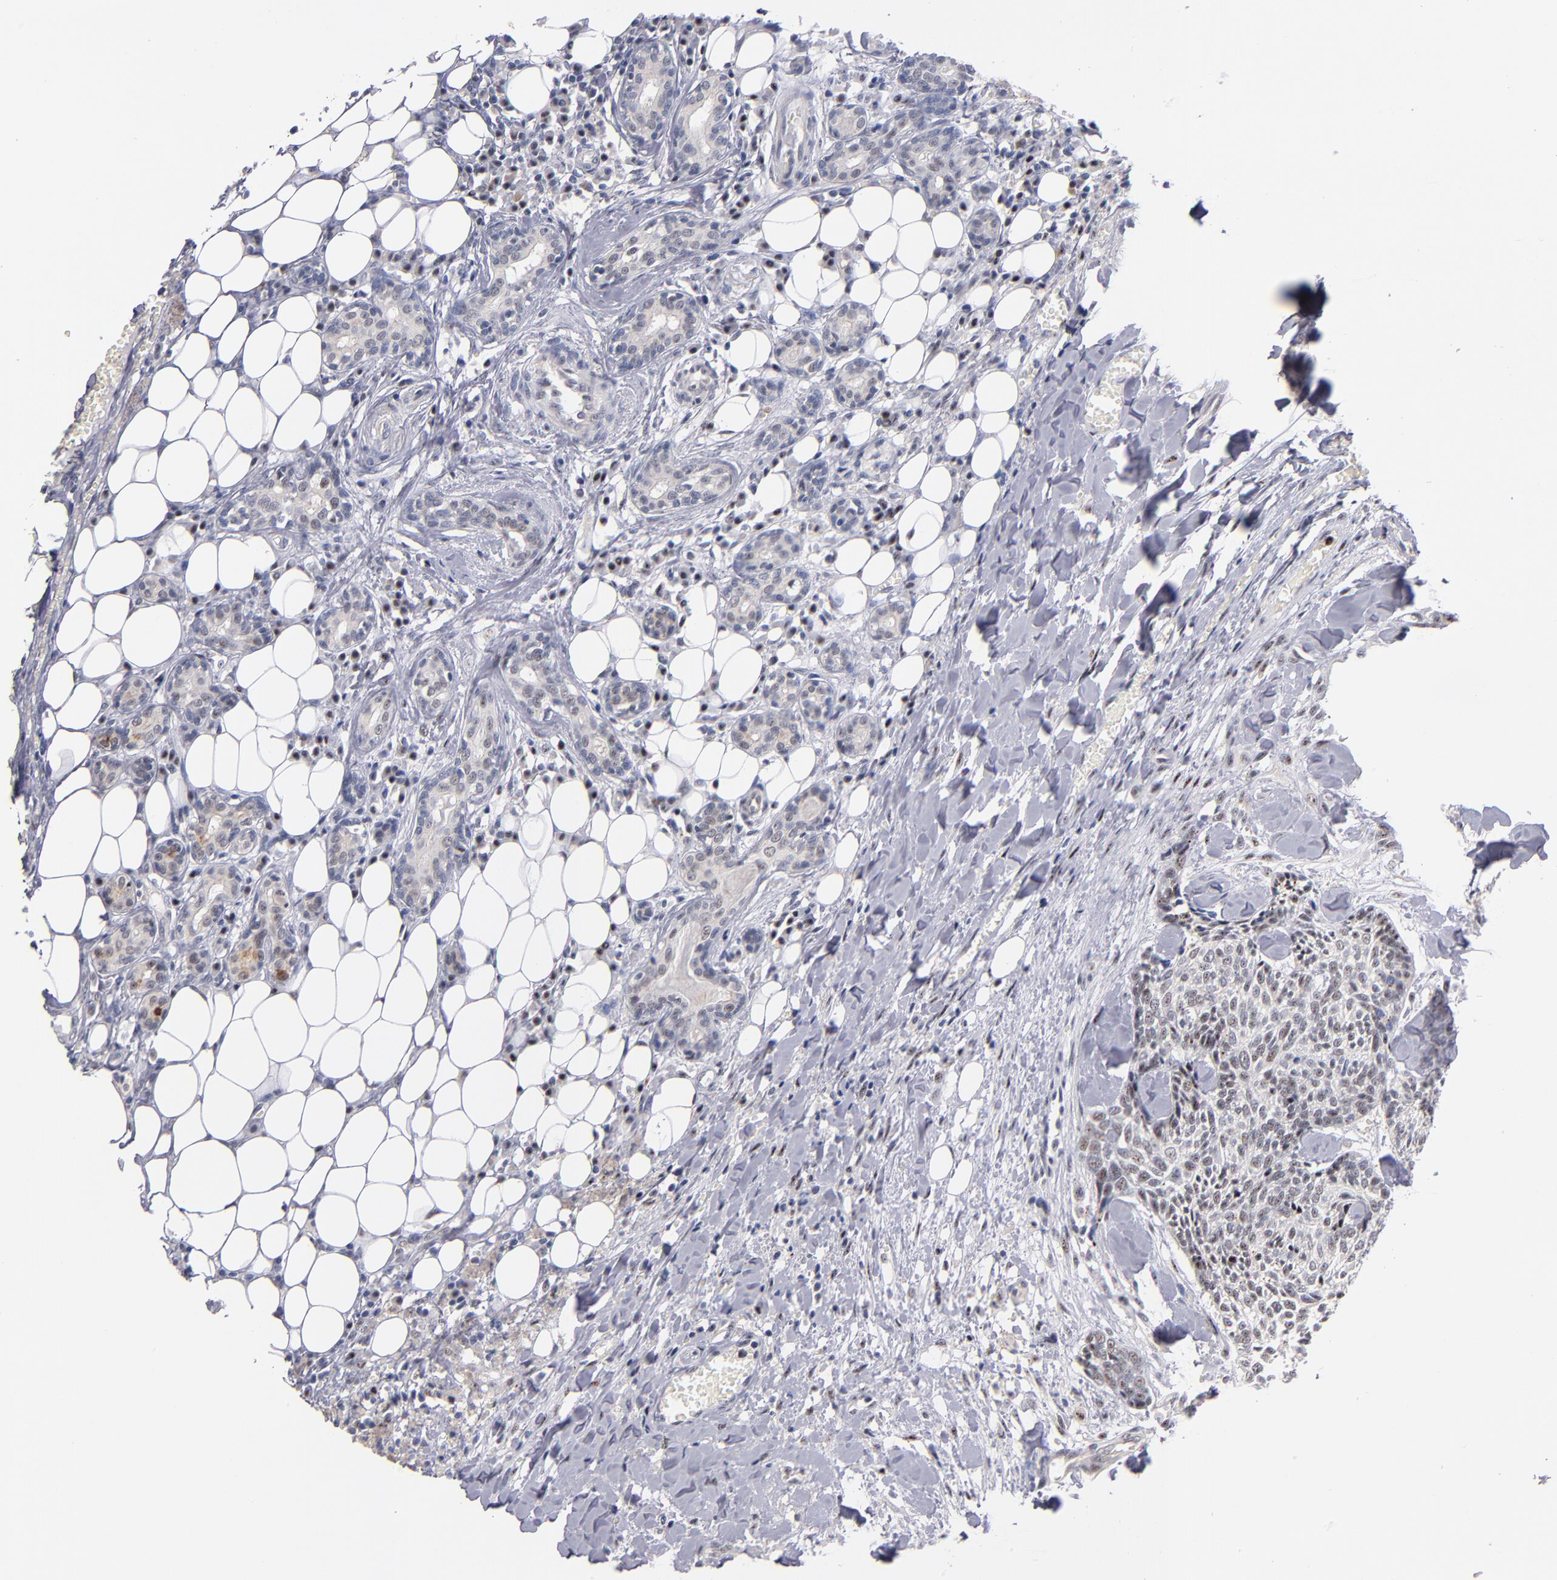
{"staining": {"intensity": "weak", "quantity": "<25%", "location": "nuclear"}, "tissue": "head and neck cancer", "cell_type": "Tumor cells", "image_type": "cancer", "snomed": [{"axis": "morphology", "description": "Squamous cell carcinoma, NOS"}, {"axis": "topography", "description": "Salivary gland"}, {"axis": "topography", "description": "Head-Neck"}], "caption": "DAB immunohistochemical staining of squamous cell carcinoma (head and neck) displays no significant staining in tumor cells.", "gene": "RAF1", "patient": {"sex": "male", "age": 70}}